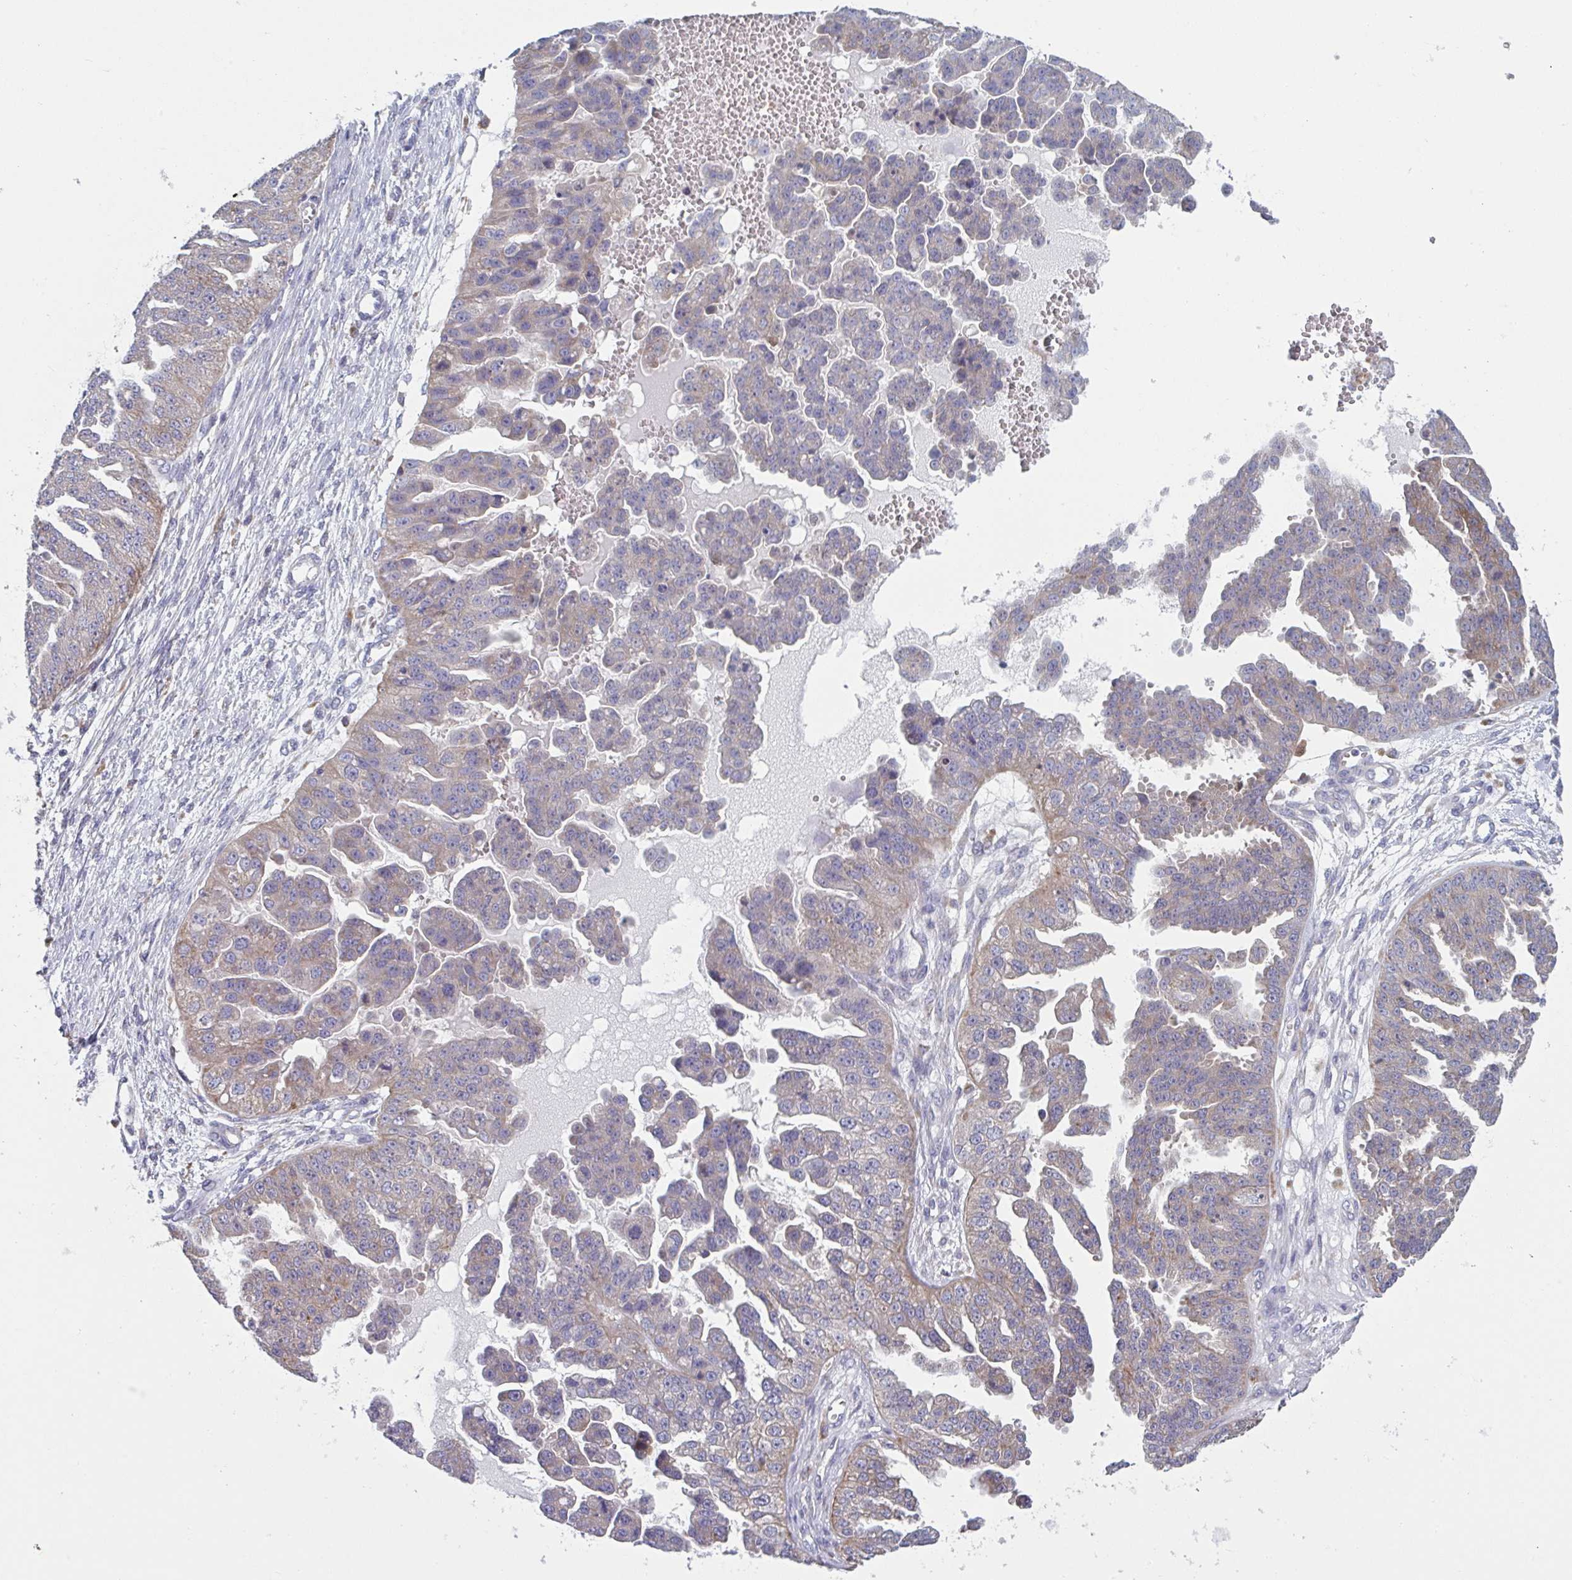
{"staining": {"intensity": "weak", "quantity": "<25%", "location": "cytoplasmic/membranous"}, "tissue": "ovarian cancer", "cell_type": "Tumor cells", "image_type": "cancer", "snomed": [{"axis": "morphology", "description": "Cystadenocarcinoma, serous, NOS"}, {"axis": "topography", "description": "Ovary"}], "caption": "Human ovarian cancer stained for a protein using IHC shows no expression in tumor cells.", "gene": "NIPSNAP1", "patient": {"sex": "female", "age": 58}}